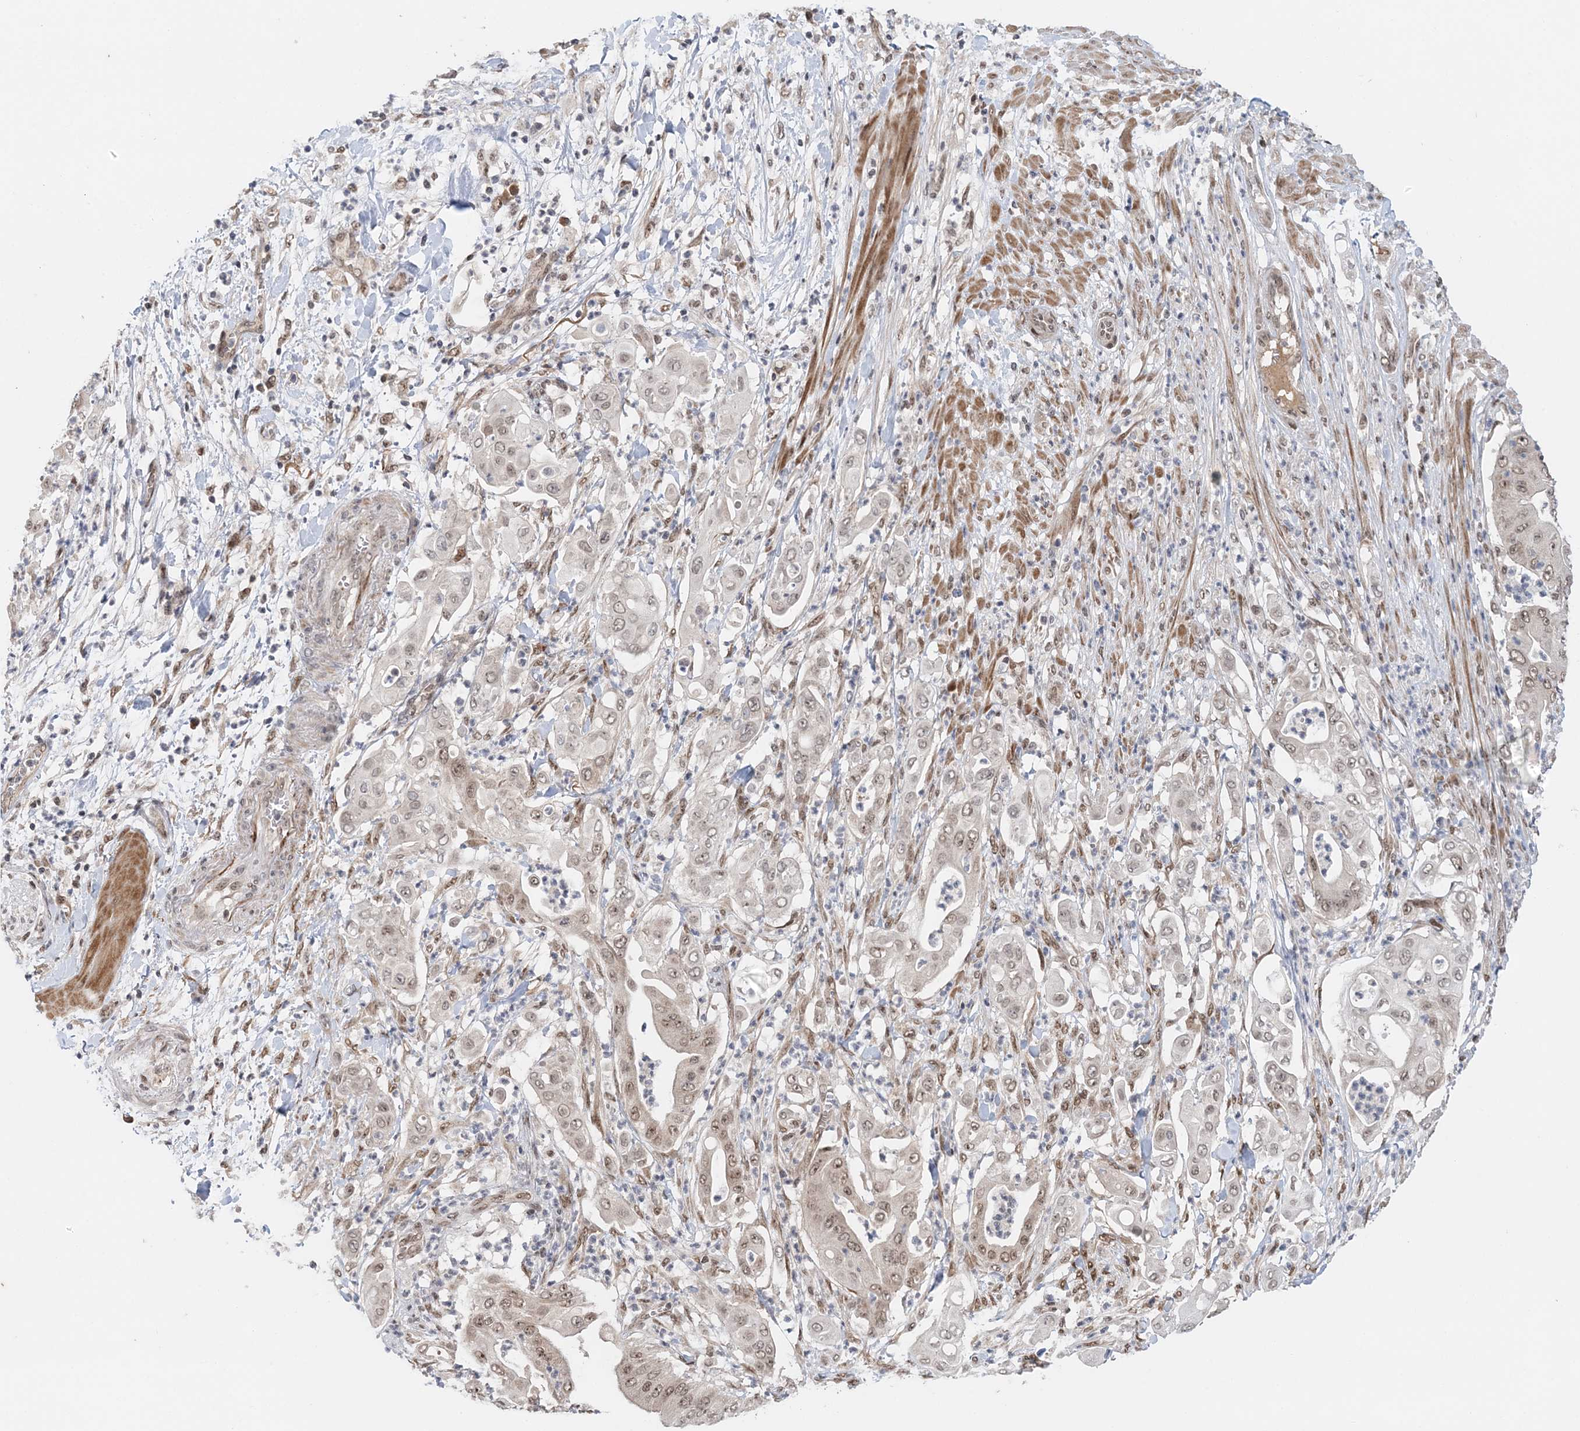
{"staining": {"intensity": "weak", "quantity": "25%-75%", "location": "nuclear"}, "tissue": "pancreatic cancer", "cell_type": "Tumor cells", "image_type": "cancer", "snomed": [{"axis": "morphology", "description": "Adenocarcinoma, NOS"}, {"axis": "topography", "description": "Pancreas"}], "caption": "Protein expression analysis of human pancreatic cancer (adenocarcinoma) reveals weak nuclear staining in approximately 25%-75% of tumor cells.", "gene": "NOA1", "patient": {"sex": "female", "age": 77}}